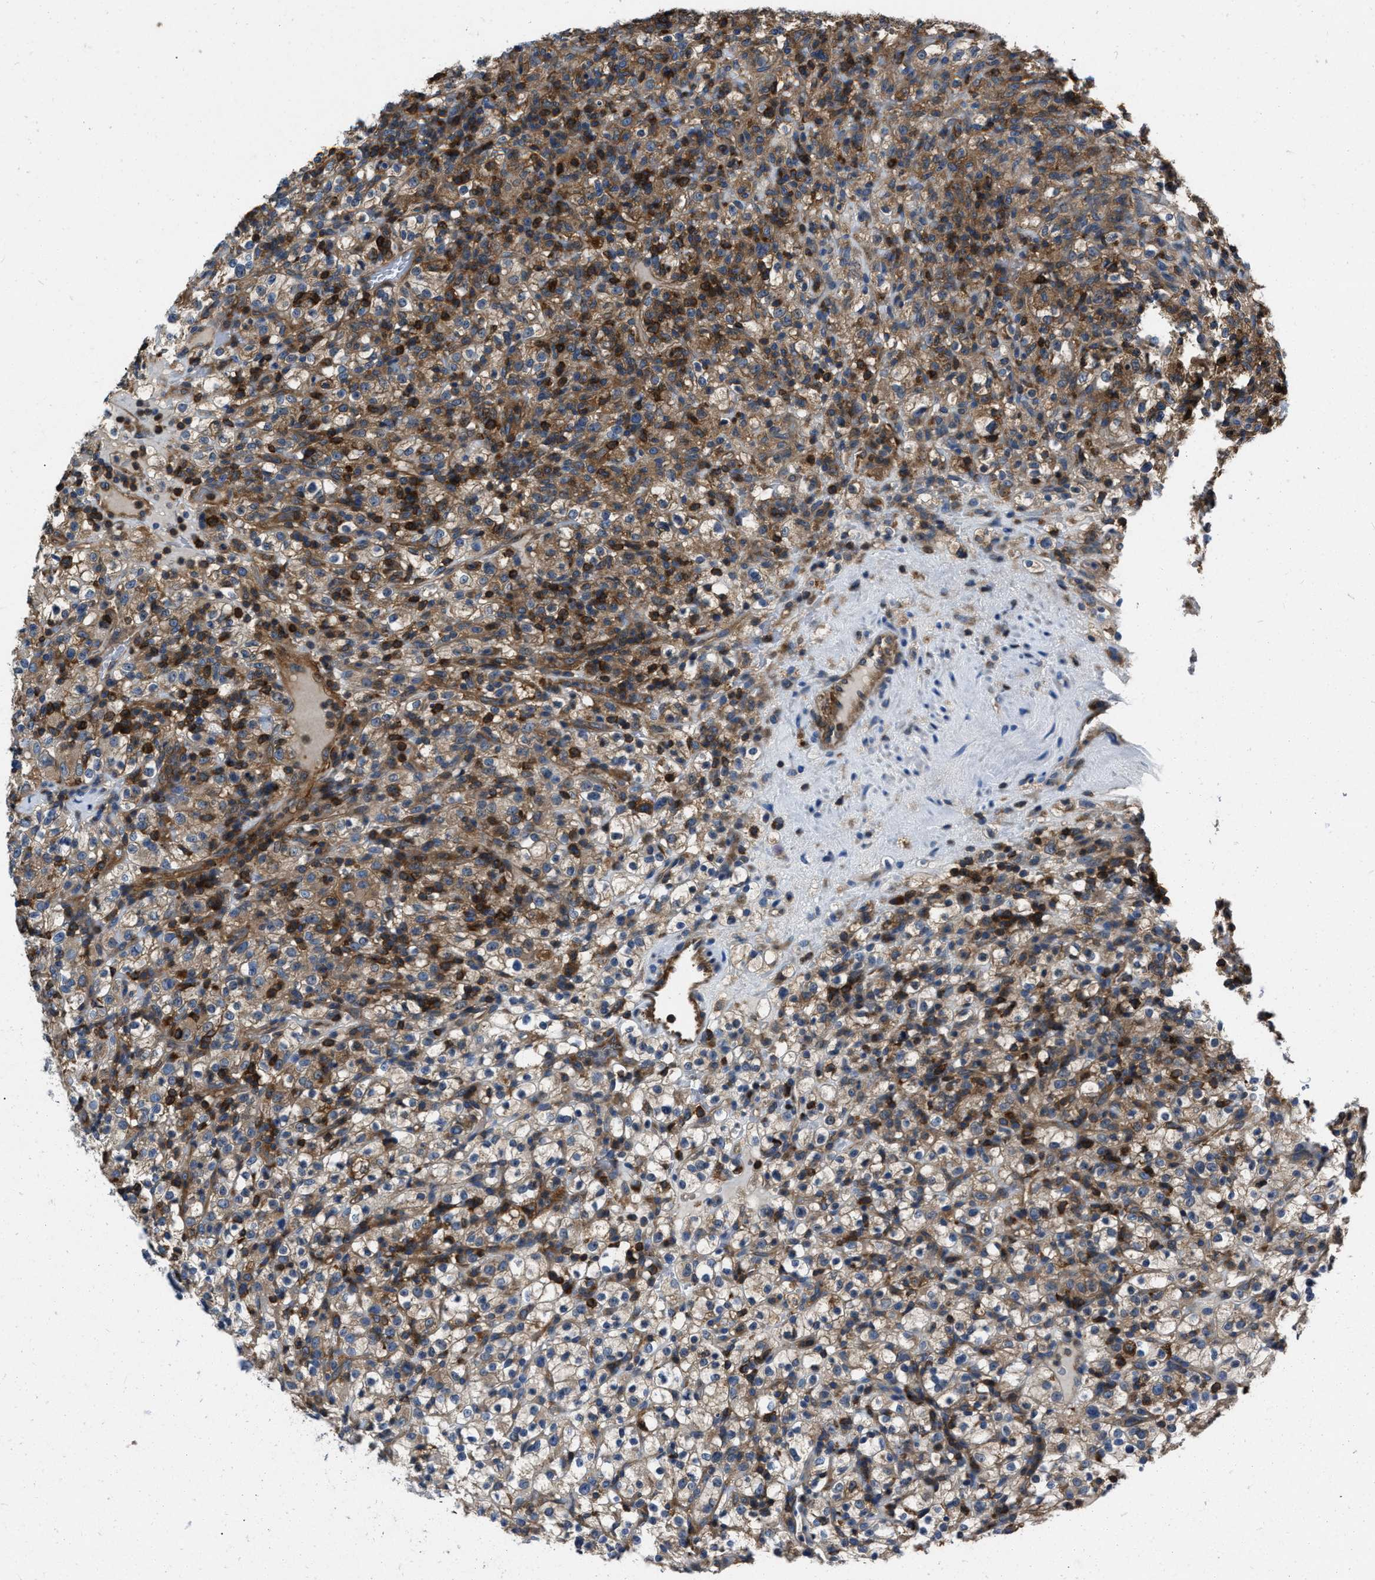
{"staining": {"intensity": "moderate", "quantity": ">75%", "location": "cytoplasmic/membranous"}, "tissue": "renal cancer", "cell_type": "Tumor cells", "image_type": "cancer", "snomed": [{"axis": "morphology", "description": "Normal tissue, NOS"}, {"axis": "morphology", "description": "Adenocarcinoma, NOS"}, {"axis": "topography", "description": "Kidney"}], "caption": "The immunohistochemical stain highlights moderate cytoplasmic/membranous positivity in tumor cells of adenocarcinoma (renal) tissue.", "gene": "YARS1", "patient": {"sex": "female", "age": 72}}